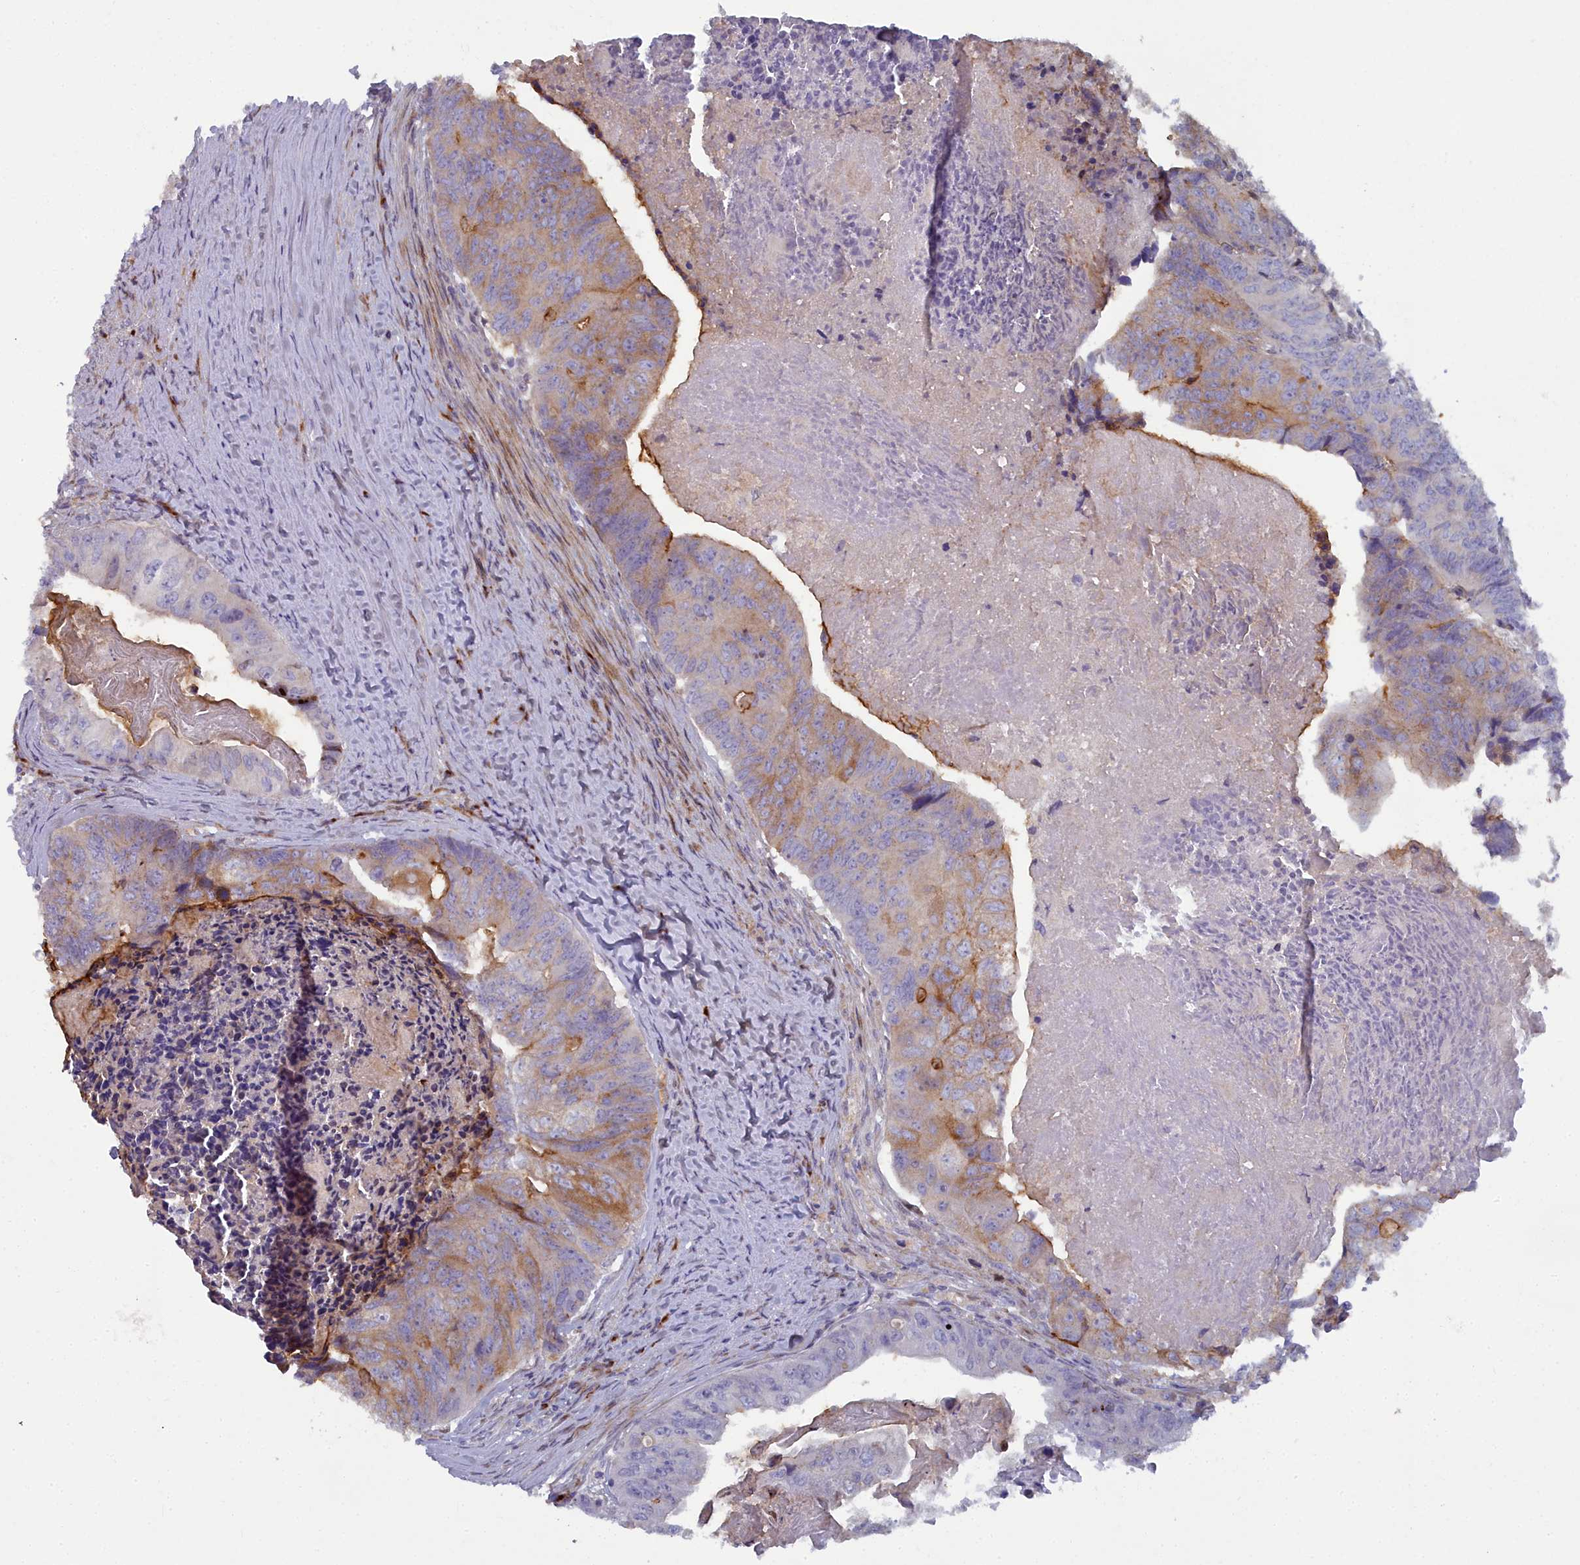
{"staining": {"intensity": "moderate", "quantity": "25%-75%", "location": "cytoplasmic/membranous"}, "tissue": "colorectal cancer", "cell_type": "Tumor cells", "image_type": "cancer", "snomed": [{"axis": "morphology", "description": "Adenocarcinoma, NOS"}, {"axis": "topography", "description": "Colon"}], "caption": "Tumor cells show medium levels of moderate cytoplasmic/membranous staining in about 25%-75% of cells in human adenocarcinoma (colorectal). (Stains: DAB in brown, nuclei in blue, Microscopy: brightfield microscopy at high magnification).", "gene": "B9D2", "patient": {"sex": "female", "age": 67}}